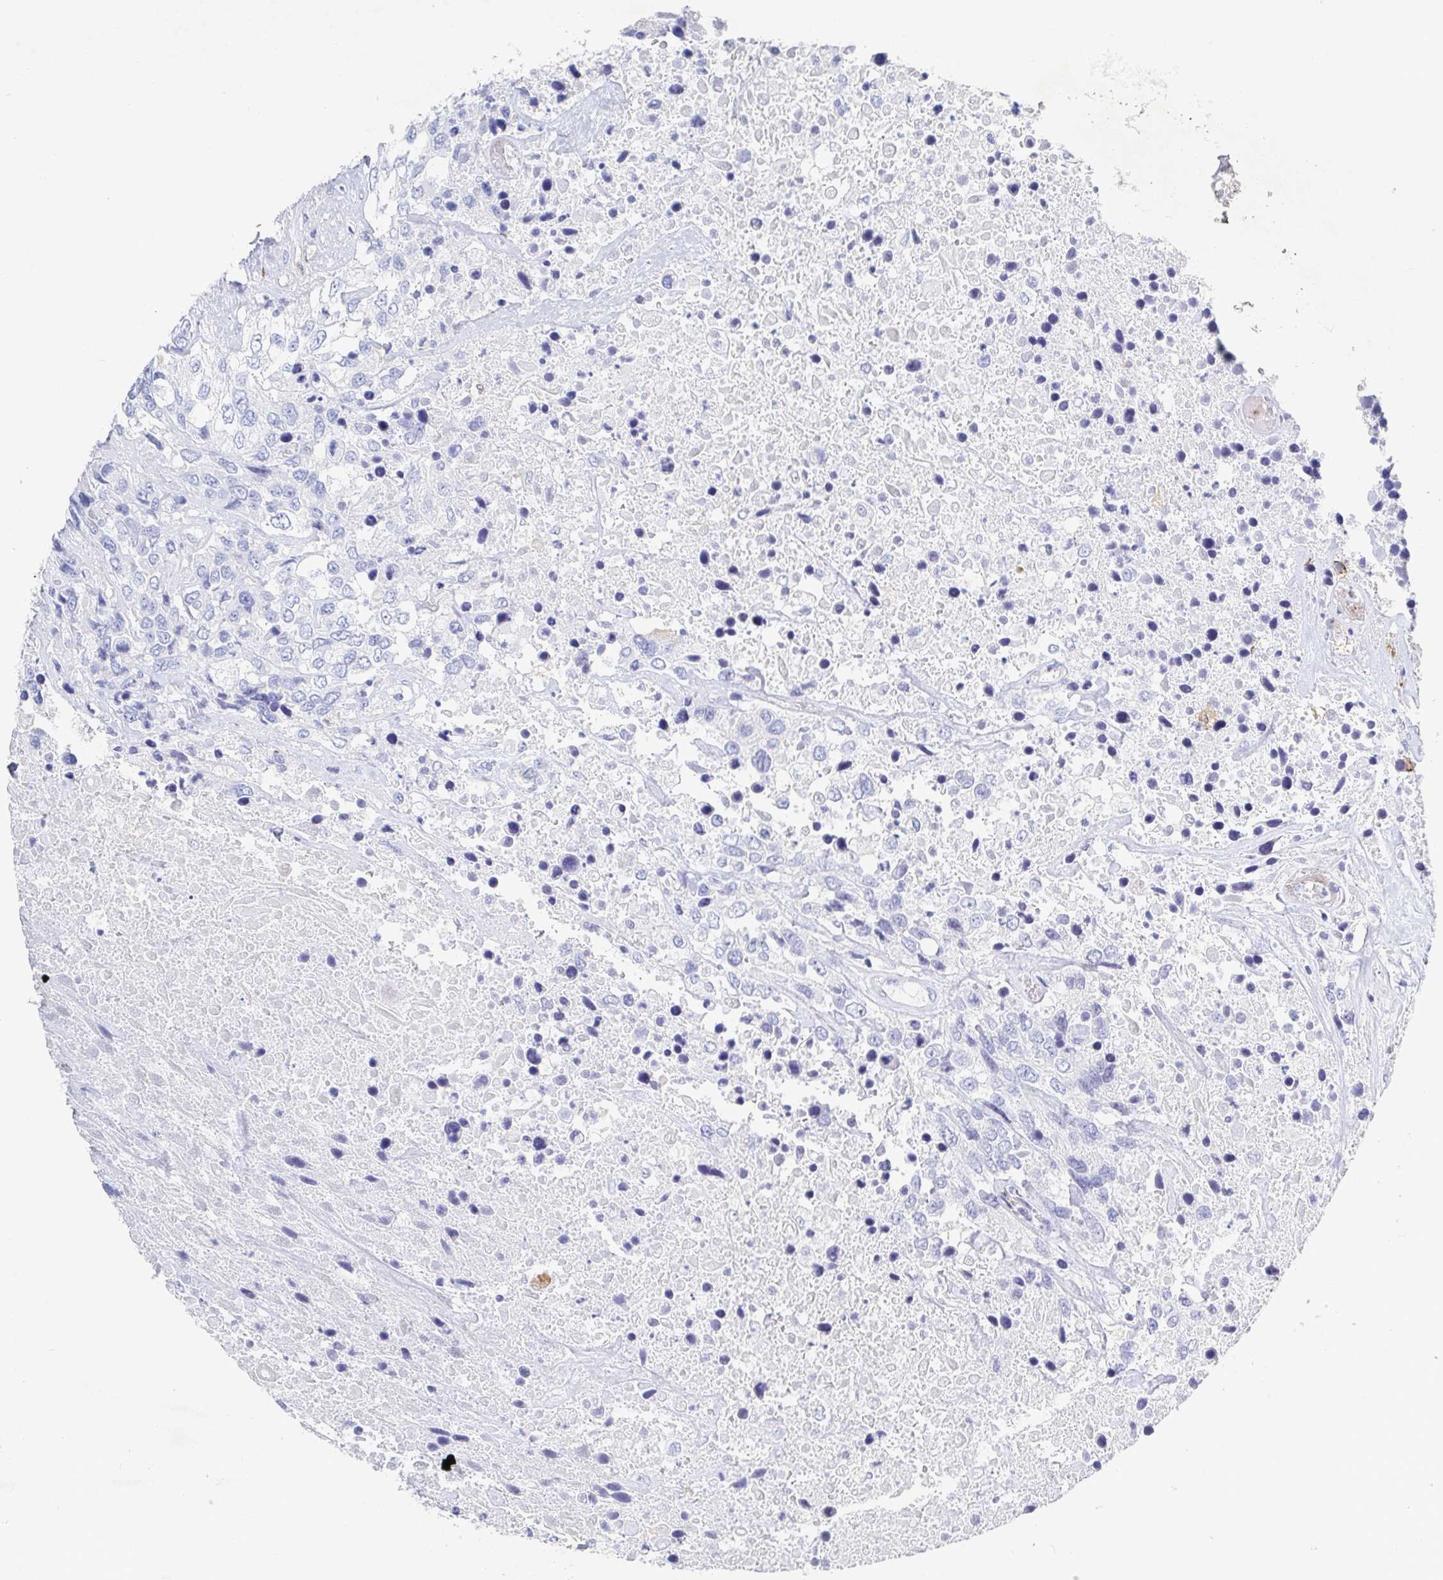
{"staining": {"intensity": "negative", "quantity": "none", "location": "none"}, "tissue": "urothelial cancer", "cell_type": "Tumor cells", "image_type": "cancer", "snomed": [{"axis": "morphology", "description": "Urothelial carcinoma, High grade"}, {"axis": "topography", "description": "Urinary bladder"}], "caption": "Immunohistochemistry (IHC) photomicrograph of urothelial cancer stained for a protein (brown), which reveals no positivity in tumor cells. (Stains: DAB (3,3'-diaminobenzidine) IHC with hematoxylin counter stain, Microscopy: brightfield microscopy at high magnification).", "gene": "OR2A4", "patient": {"sex": "female", "age": 70}}